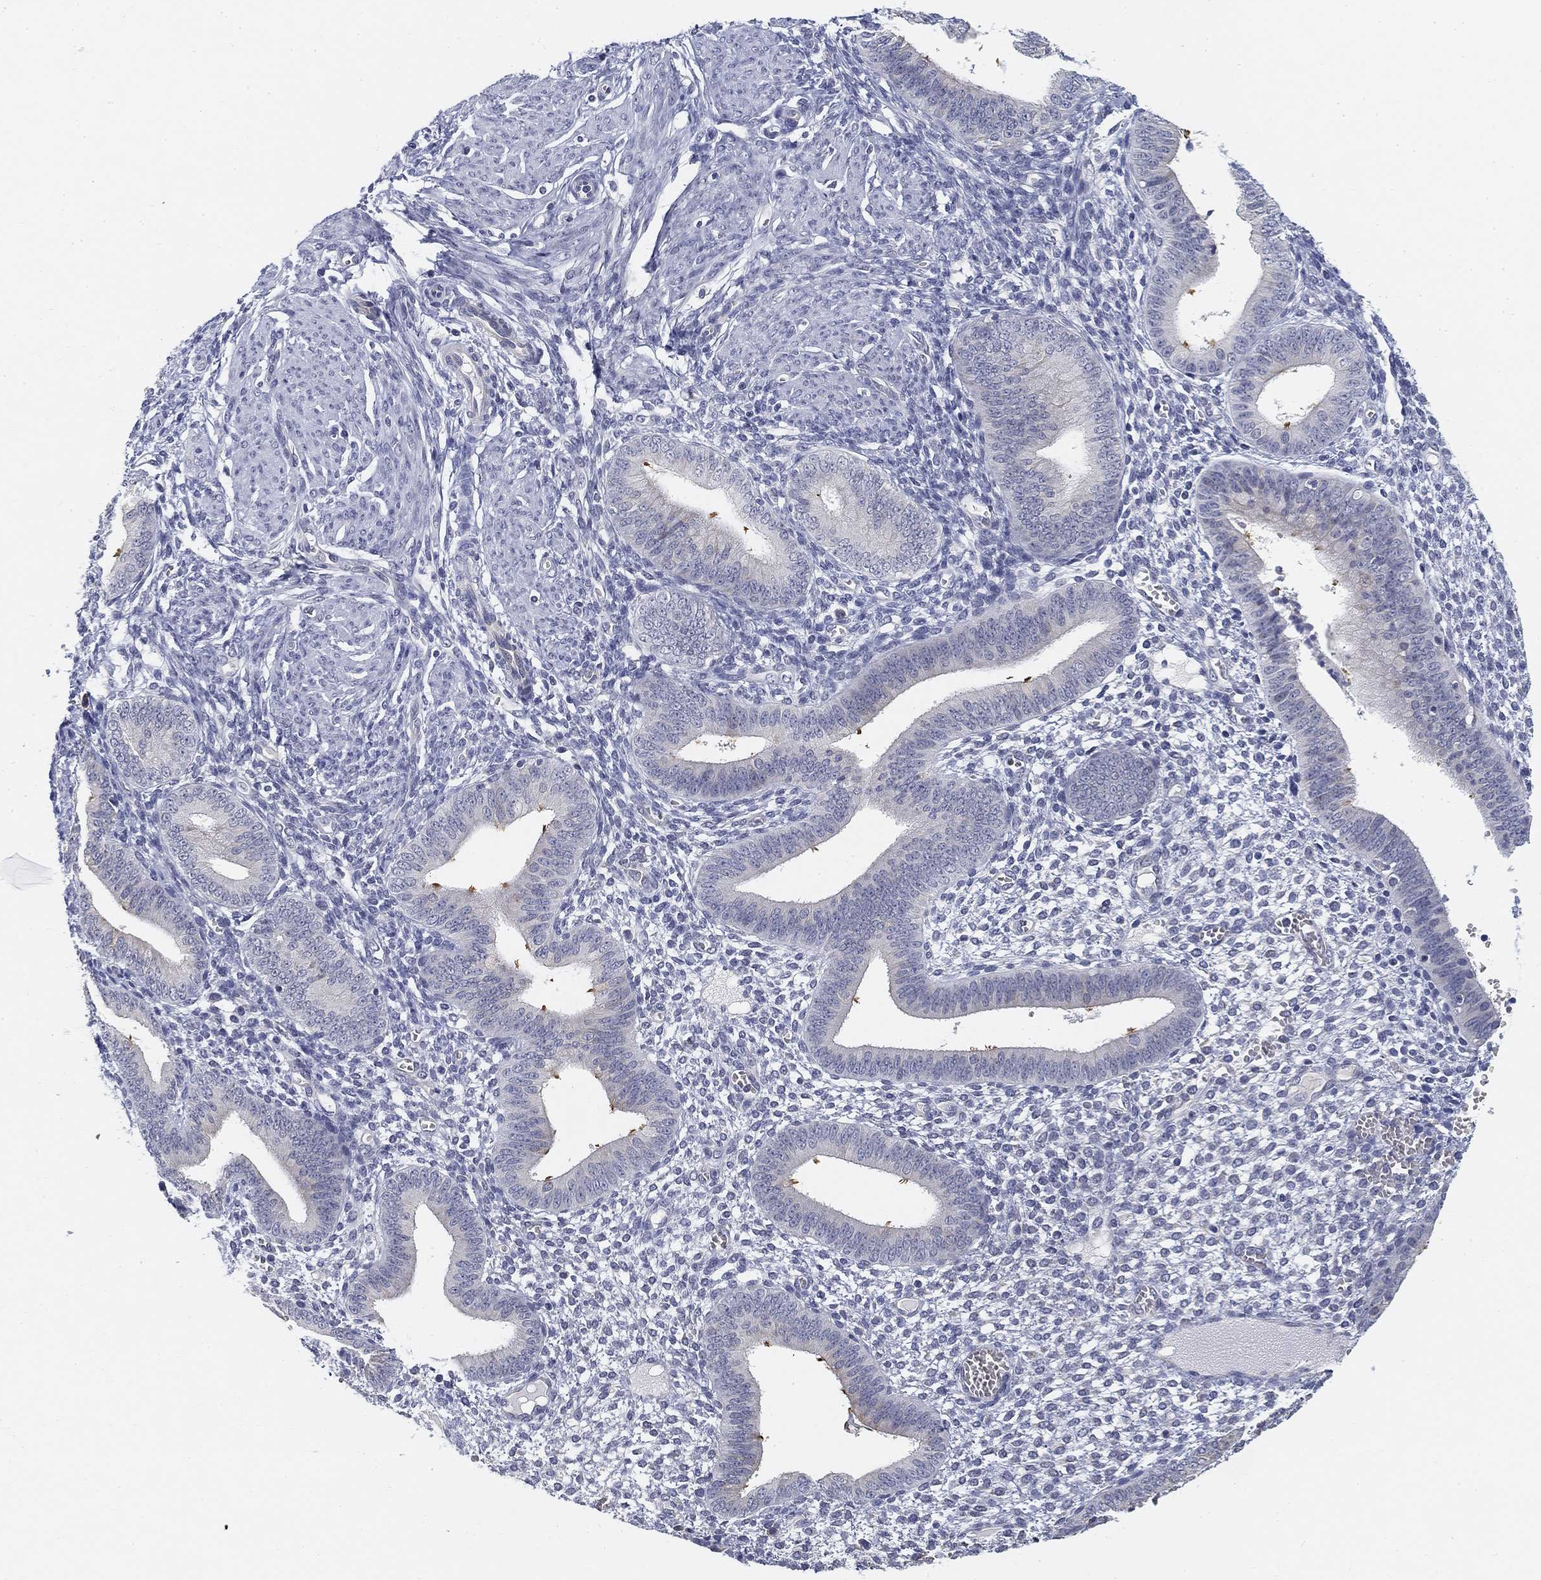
{"staining": {"intensity": "negative", "quantity": "none", "location": "none"}, "tissue": "endometrium", "cell_type": "Cells in endometrial stroma", "image_type": "normal", "snomed": [{"axis": "morphology", "description": "Normal tissue, NOS"}, {"axis": "topography", "description": "Endometrium"}], "caption": "Cells in endometrial stroma are negative for brown protein staining in normal endometrium. (Brightfield microscopy of DAB (3,3'-diaminobenzidine) immunohistochemistry (IHC) at high magnification).", "gene": "SLC2A5", "patient": {"sex": "female", "age": 42}}